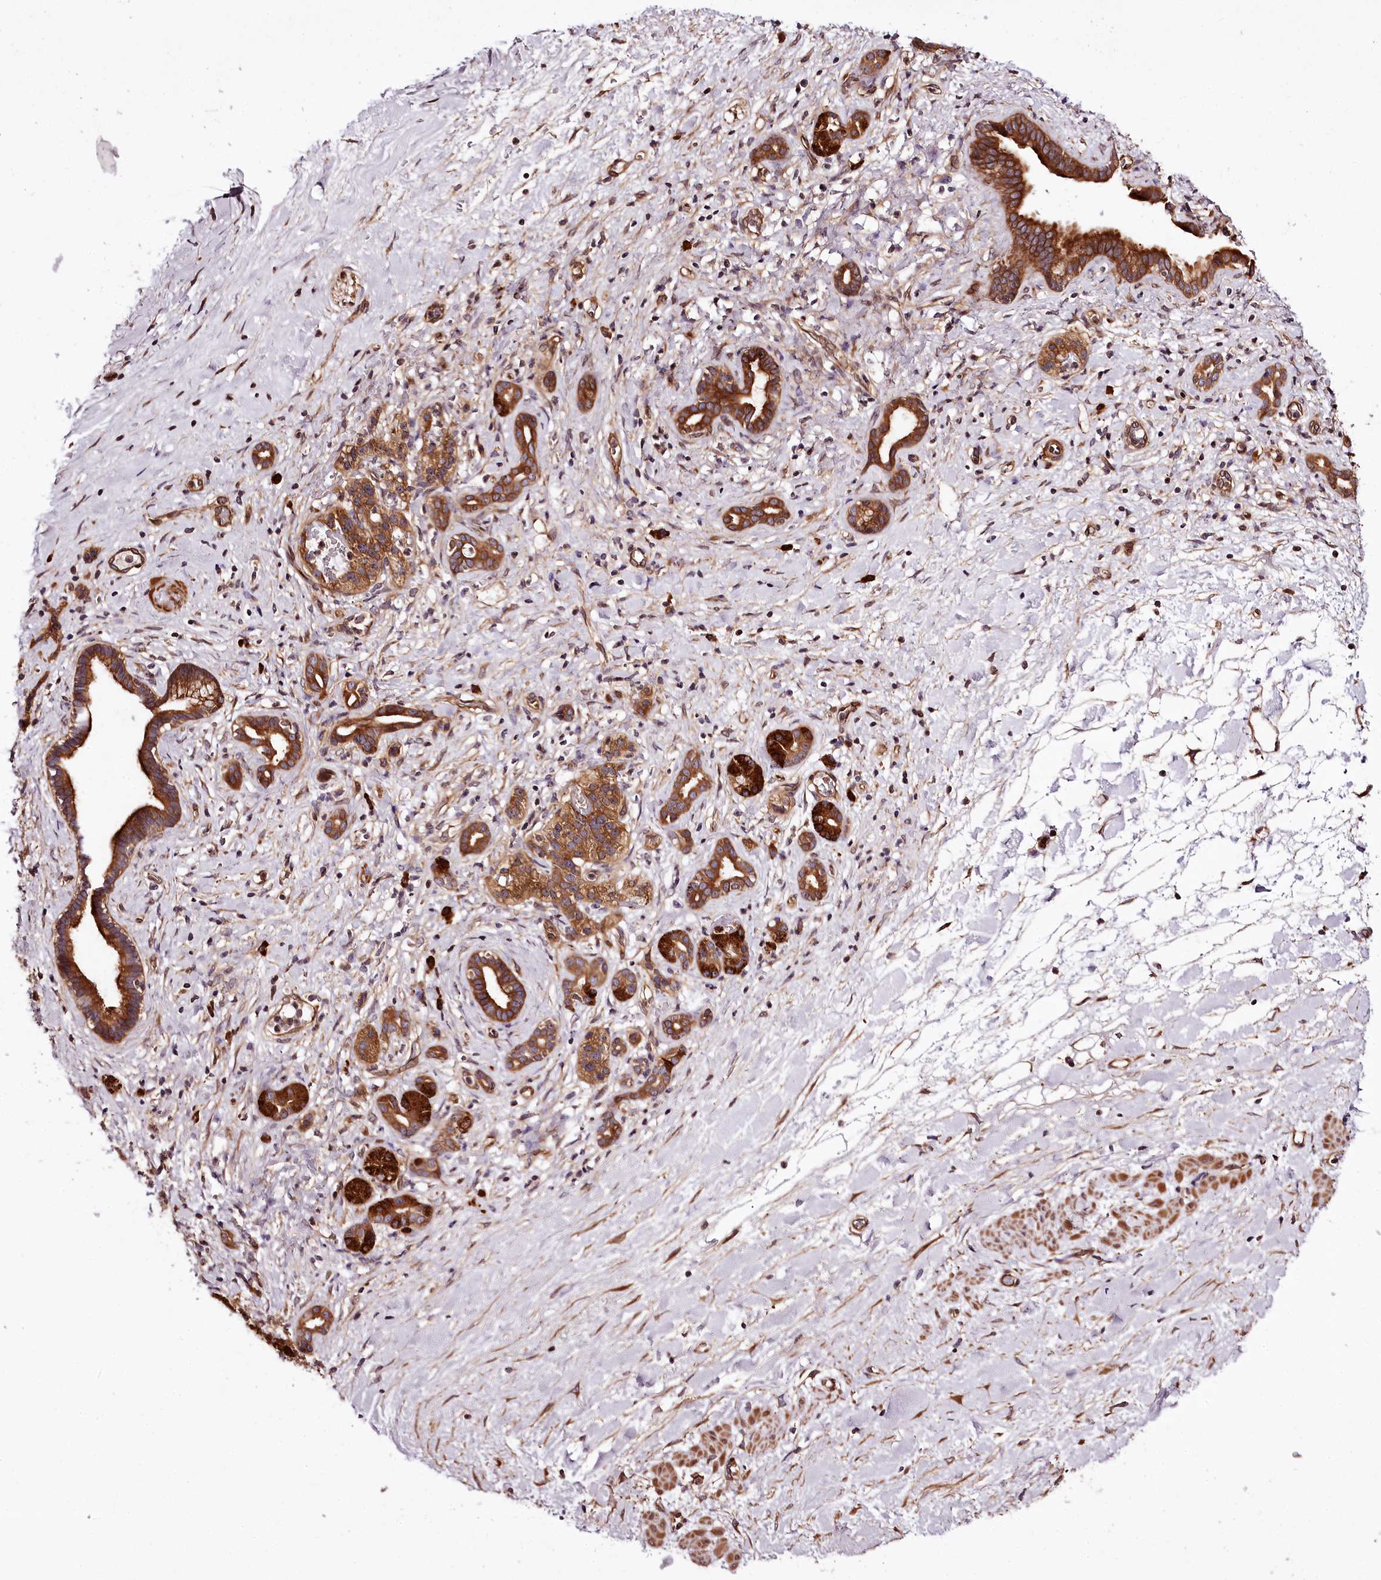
{"staining": {"intensity": "strong", "quantity": ">75%", "location": "cytoplasmic/membranous"}, "tissue": "pancreatic cancer", "cell_type": "Tumor cells", "image_type": "cancer", "snomed": [{"axis": "morphology", "description": "Normal tissue, NOS"}, {"axis": "morphology", "description": "Adenocarcinoma, NOS"}, {"axis": "topography", "description": "Pancreas"}, {"axis": "topography", "description": "Peripheral nerve tissue"}], "caption": "High-power microscopy captured an immunohistochemistry (IHC) photomicrograph of pancreatic cancer, revealing strong cytoplasmic/membranous expression in about >75% of tumor cells. (DAB (3,3'-diaminobenzidine) = brown stain, brightfield microscopy at high magnification).", "gene": "TARS1", "patient": {"sex": "female", "age": 77}}